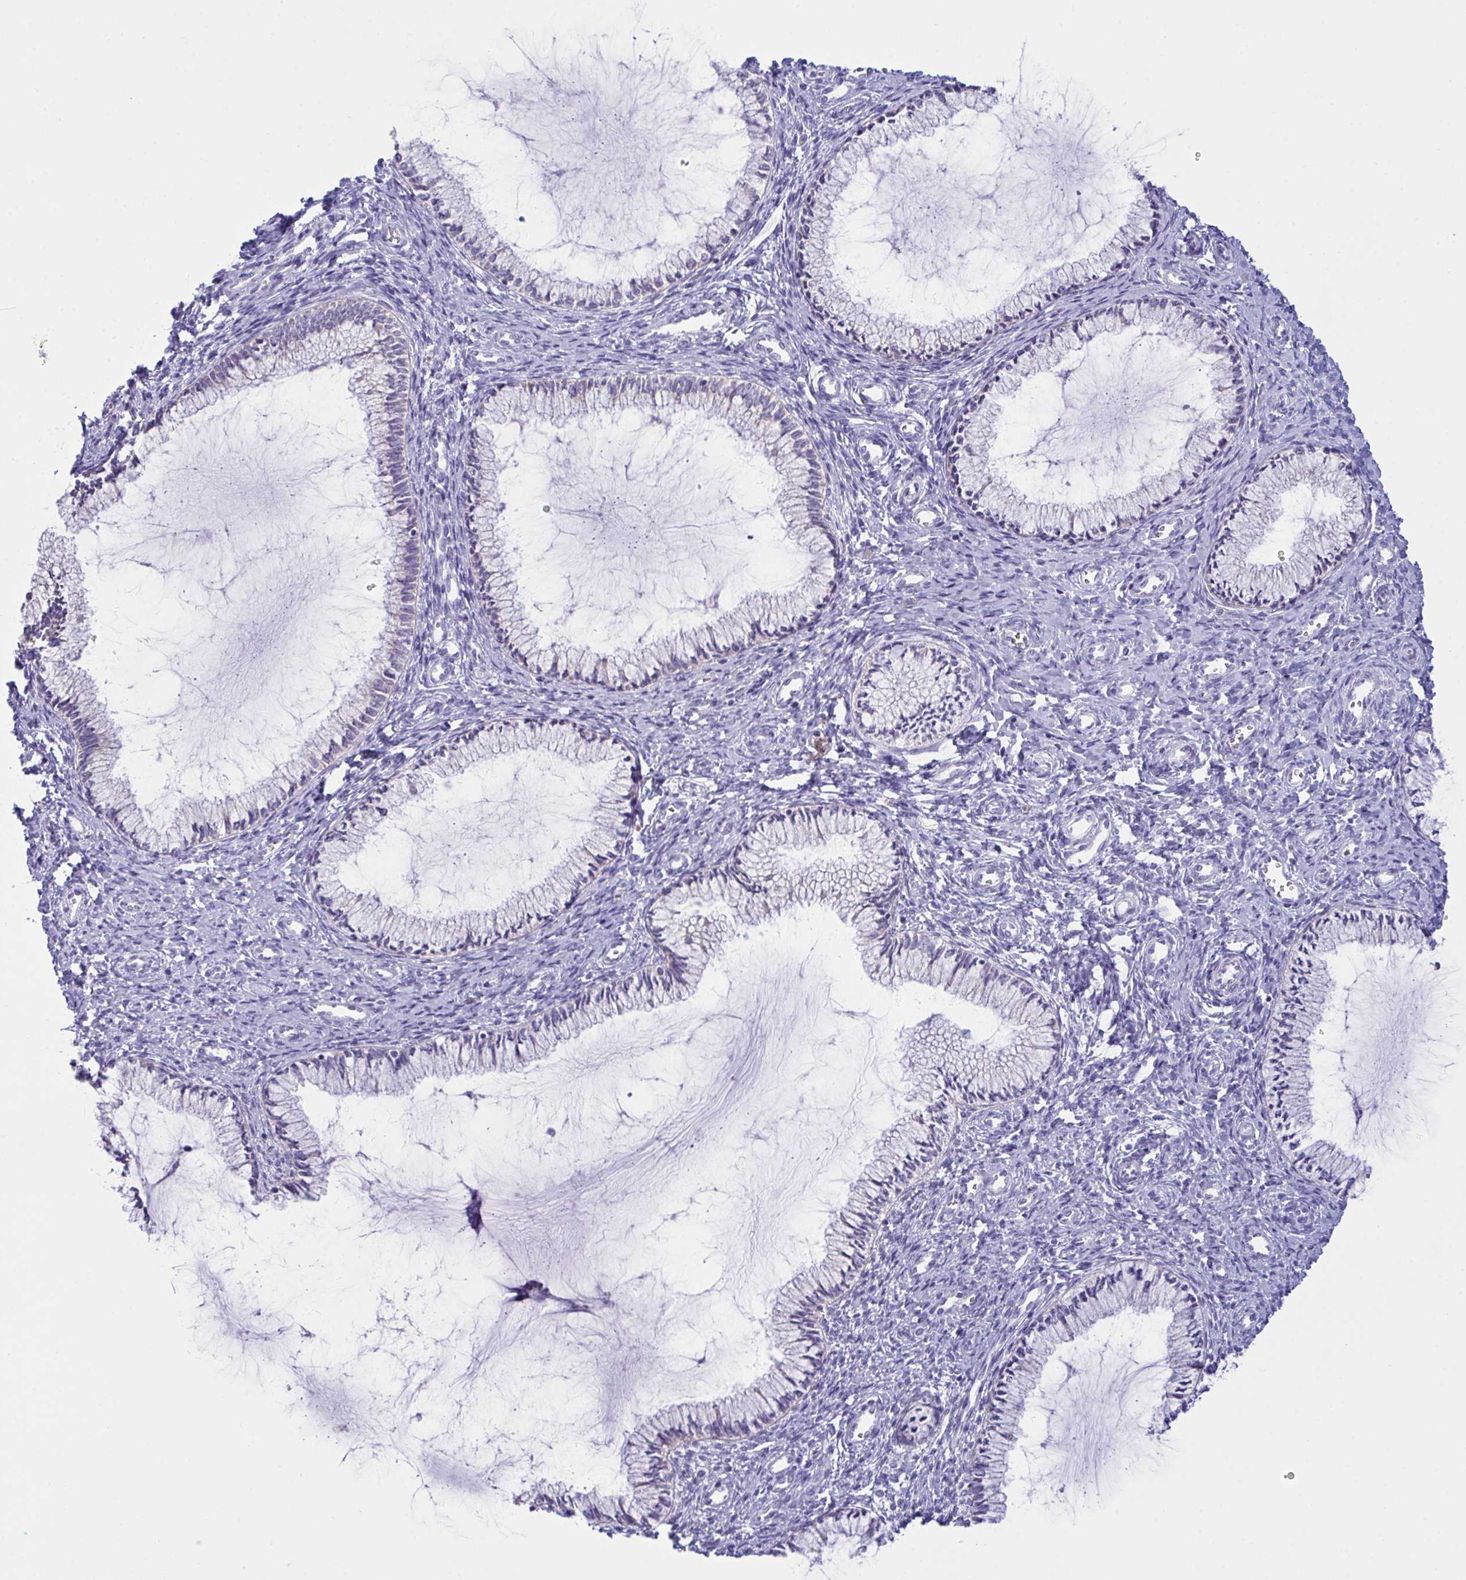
{"staining": {"intensity": "negative", "quantity": "none", "location": "none"}, "tissue": "cervix", "cell_type": "Glandular cells", "image_type": "normal", "snomed": [{"axis": "morphology", "description": "Normal tissue, NOS"}, {"axis": "topography", "description": "Cervix"}], "caption": "This is a micrograph of immunohistochemistry (IHC) staining of normal cervix, which shows no staining in glandular cells.", "gene": "BBS1", "patient": {"sex": "female", "age": 24}}